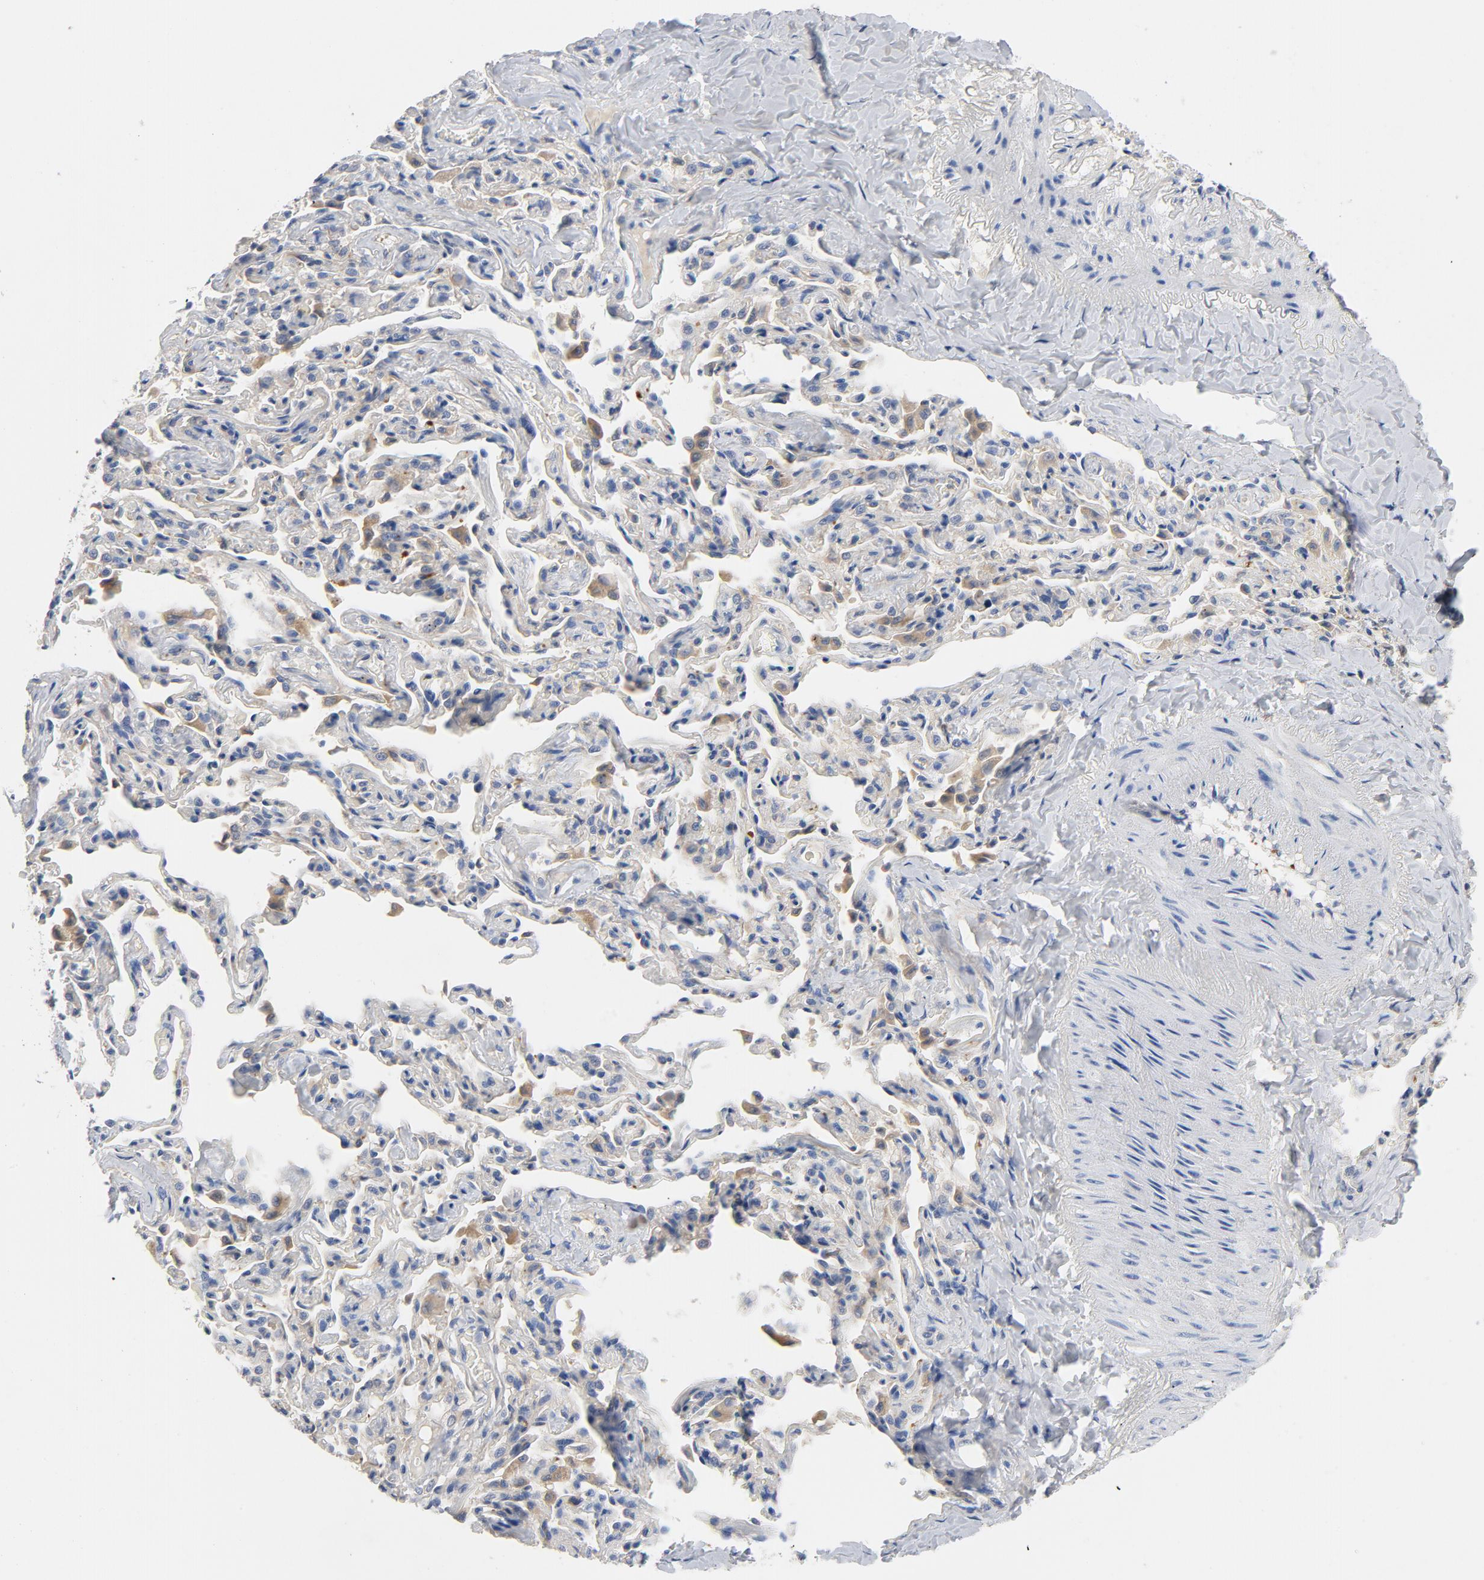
{"staining": {"intensity": "weak", "quantity": "25%-75%", "location": "cytoplasmic/membranous"}, "tissue": "bronchus", "cell_type": "Respiratory epithelial cells", "image_type": "normal", "snomed": [{"axis": "morphology", "description": "Normal tissue, NOS"}, {"axis": "topography", "description": "Lung"}], "caption": "Protein staining by immunohistochemistry demonstrates weak cytoplasmic/membranous positivity in about 25%-75% of respiratory epithelial cells in benign bronchus. The staining was performed using DAB to visualize the protein expression in brown, while the nuclei were stained in blue with hematoxylin (Magnification: 20x).", "gene": "SRC", "patient": {"sex": "male", "age": 64}}